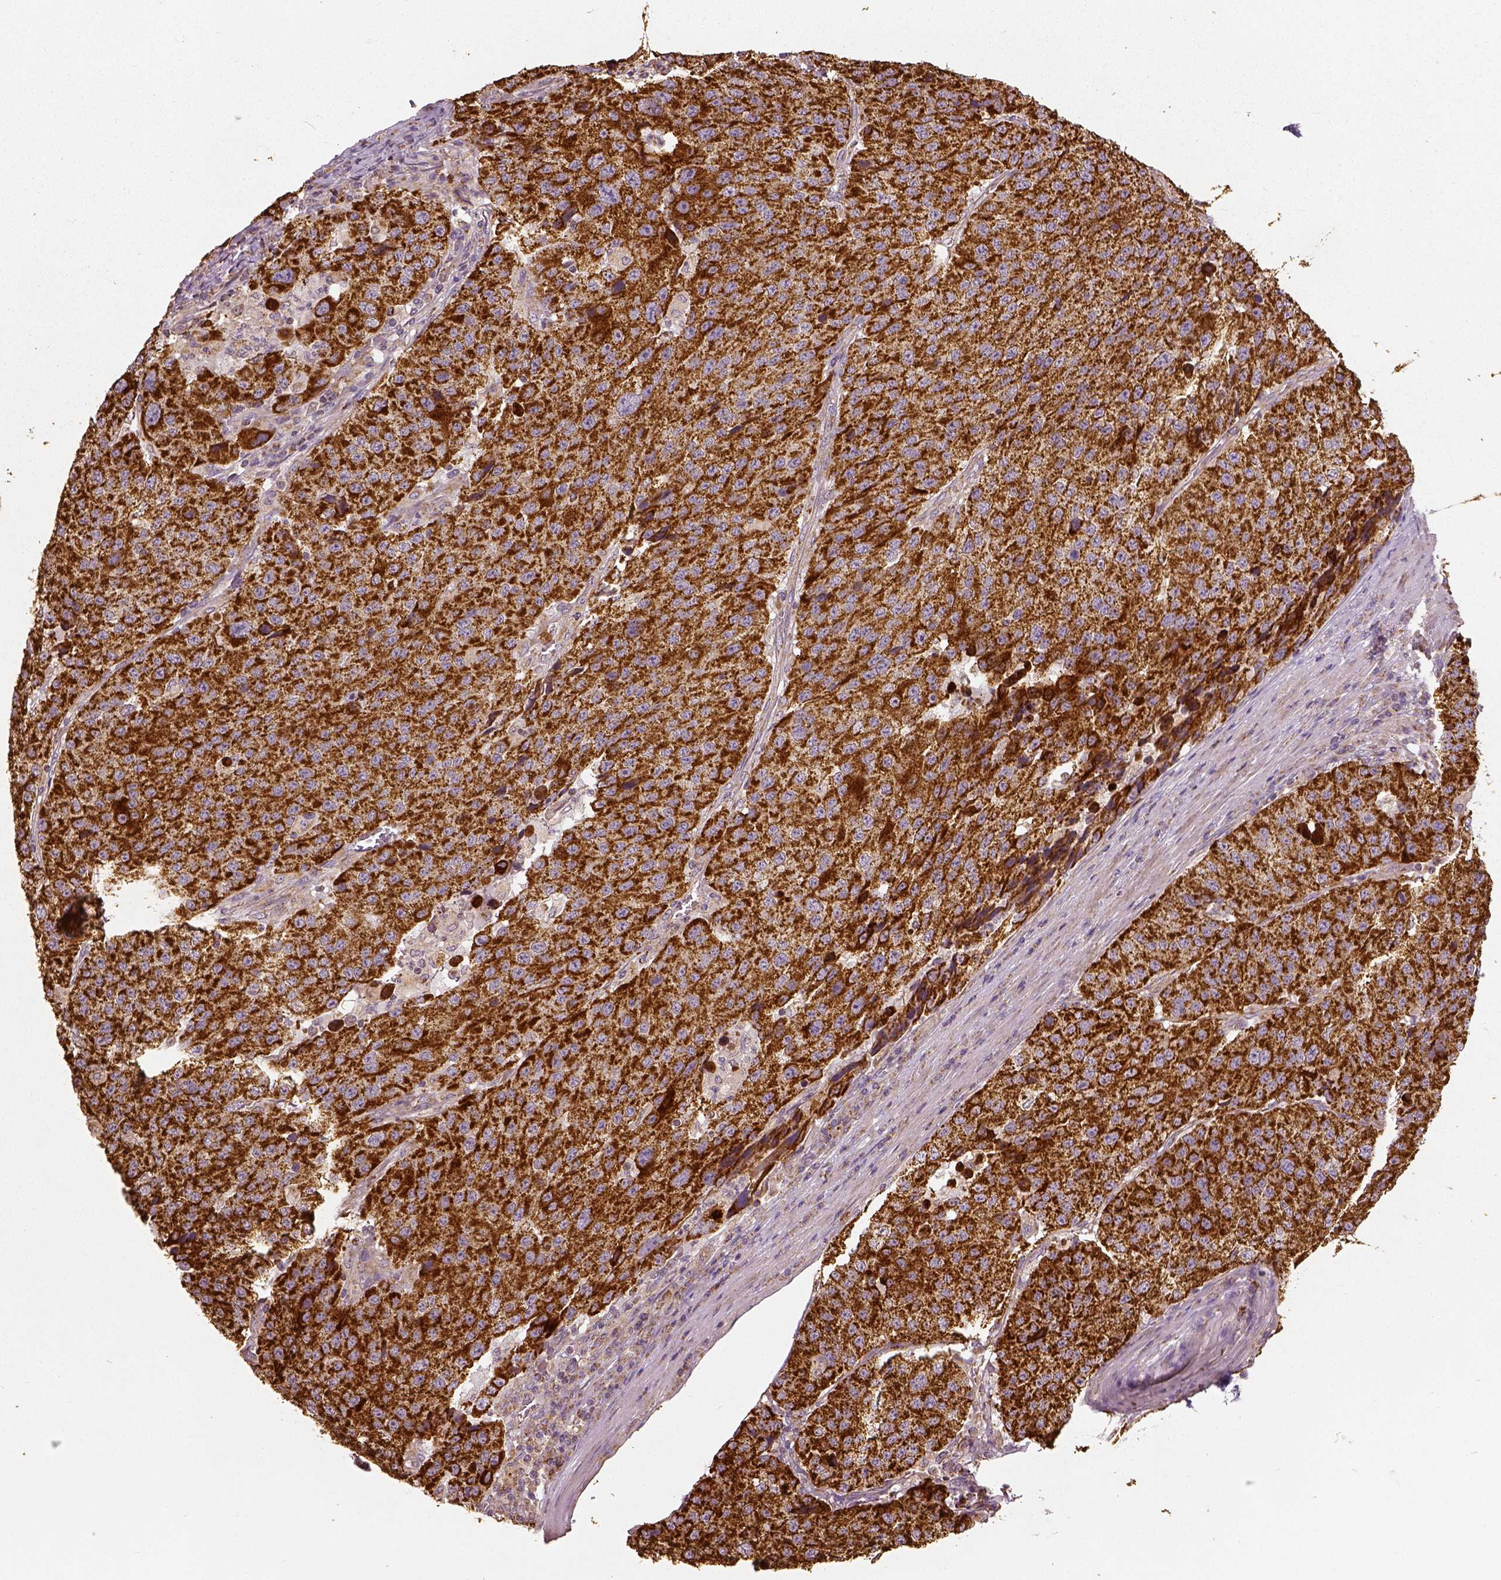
{"staining": {"intensity": "strong", "quantity": ">75%", "location": "cytoplasmic/membranous"}, "tissue": "stomach cancer", "cell_type": "Tumor cells", "image_type": "cancer", "snomed": [{"axis": "morphology", "description": "Adenocarcinoma, NOS"}, {"axis": "topography", "description": "Stomach"}], "caption": "Adenocarcinoma (stomach) stained for a protein exhibits strong cytoplasmic/membranous positivity in tumor cells. (DAB (3,3'-diaminobenzidine) = brown stain, brightfield microscopy at high magnification).", "gene": "PGAM5", "patient": {"sex": "male", "age": 71}}